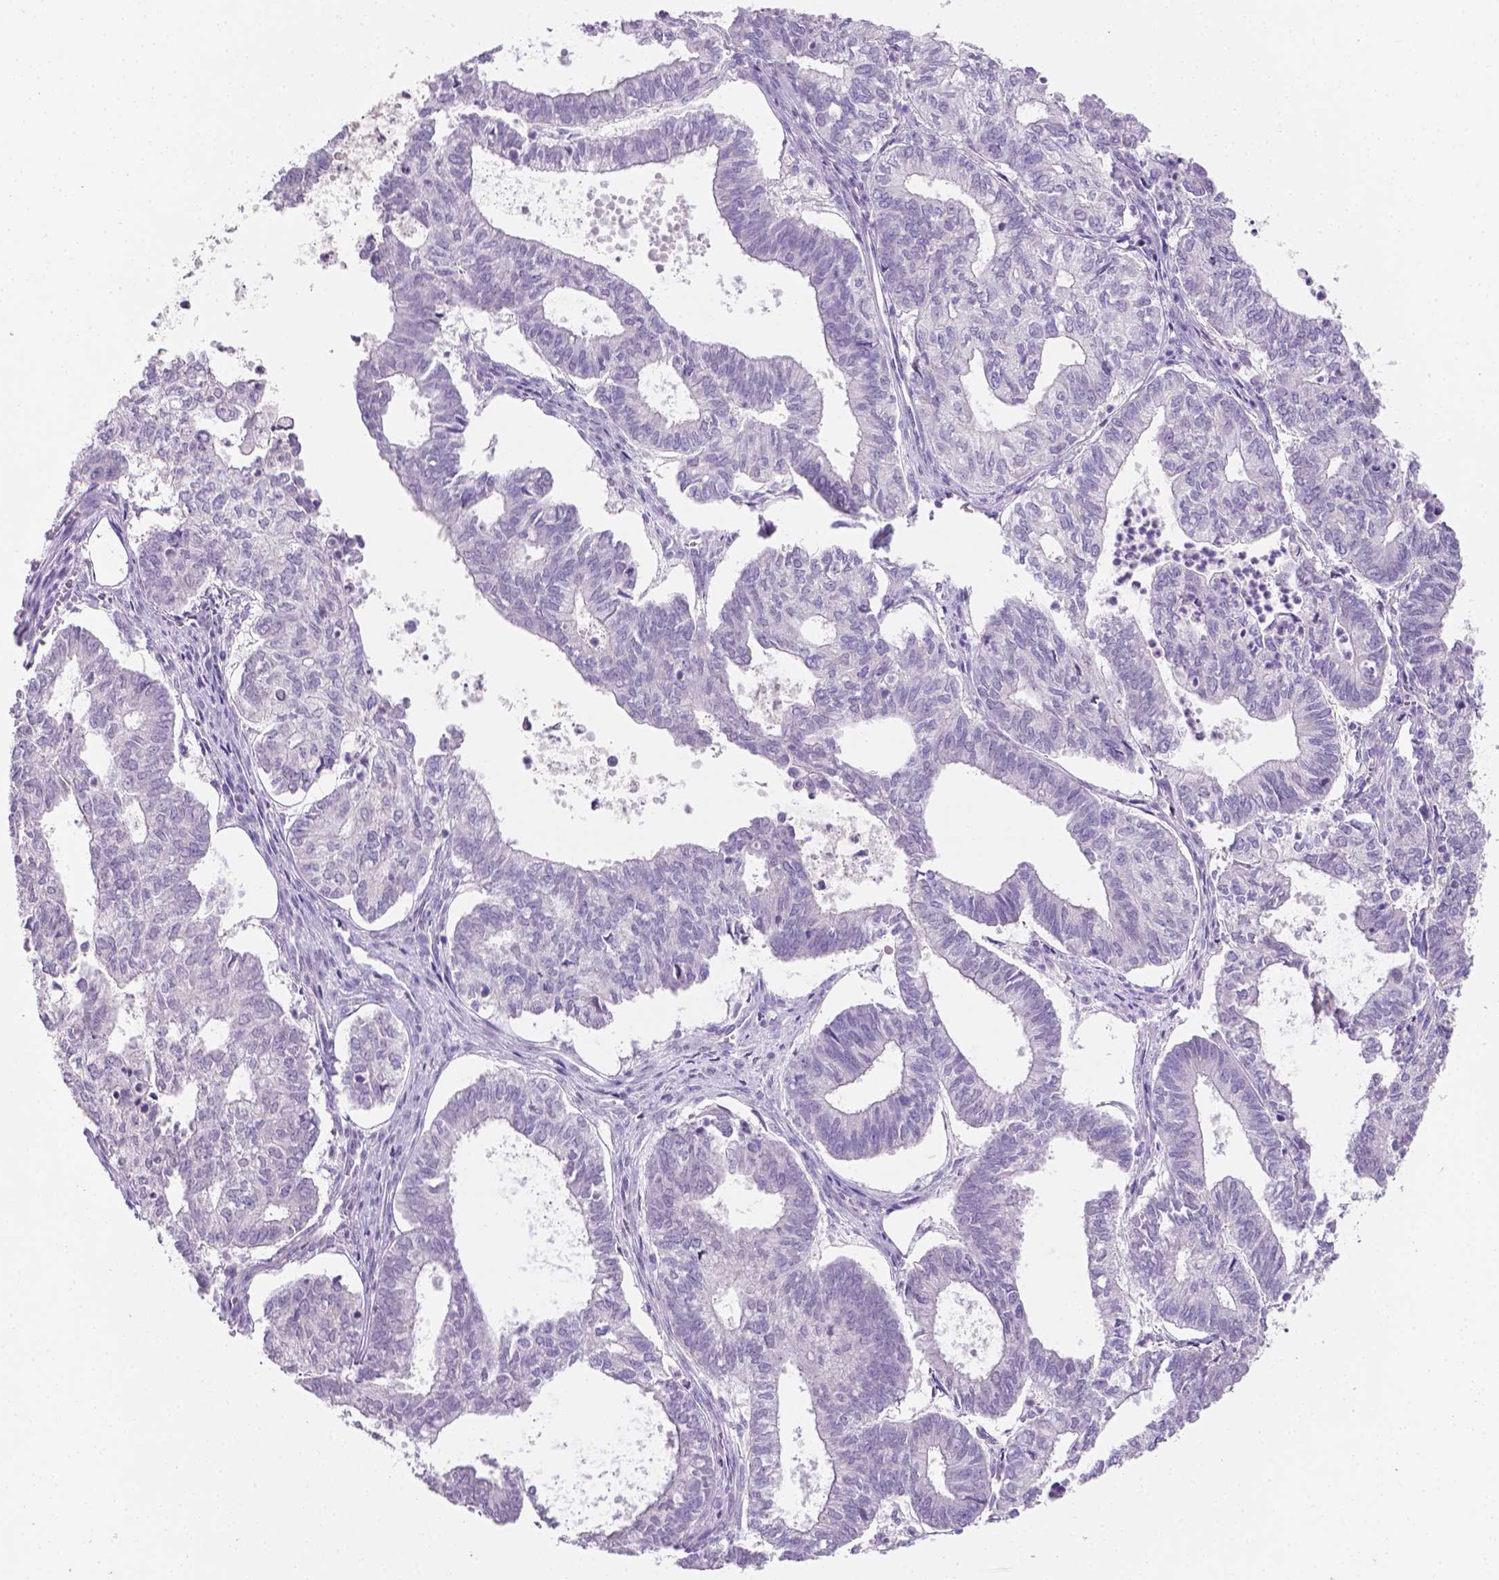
{"staining": {"intensity": "negative", "quantity": "none", "location": "none"}, "tissue": "ovarian cancer", "cell_type": "Tumor cells", "image_type": "cancer", "snomed": [{"axis": "morphology", "description": "Carcinoma, endometroid"}, {"axis": "topography", "description": "Ovary"}], "caption": "Tumor cells show no significant staining in ovarian cancer. (DAB immunohistochemistry (IHC), high magnification).", "gene": "TNNI2", "patient": {"sex": "female", "age": 64}}